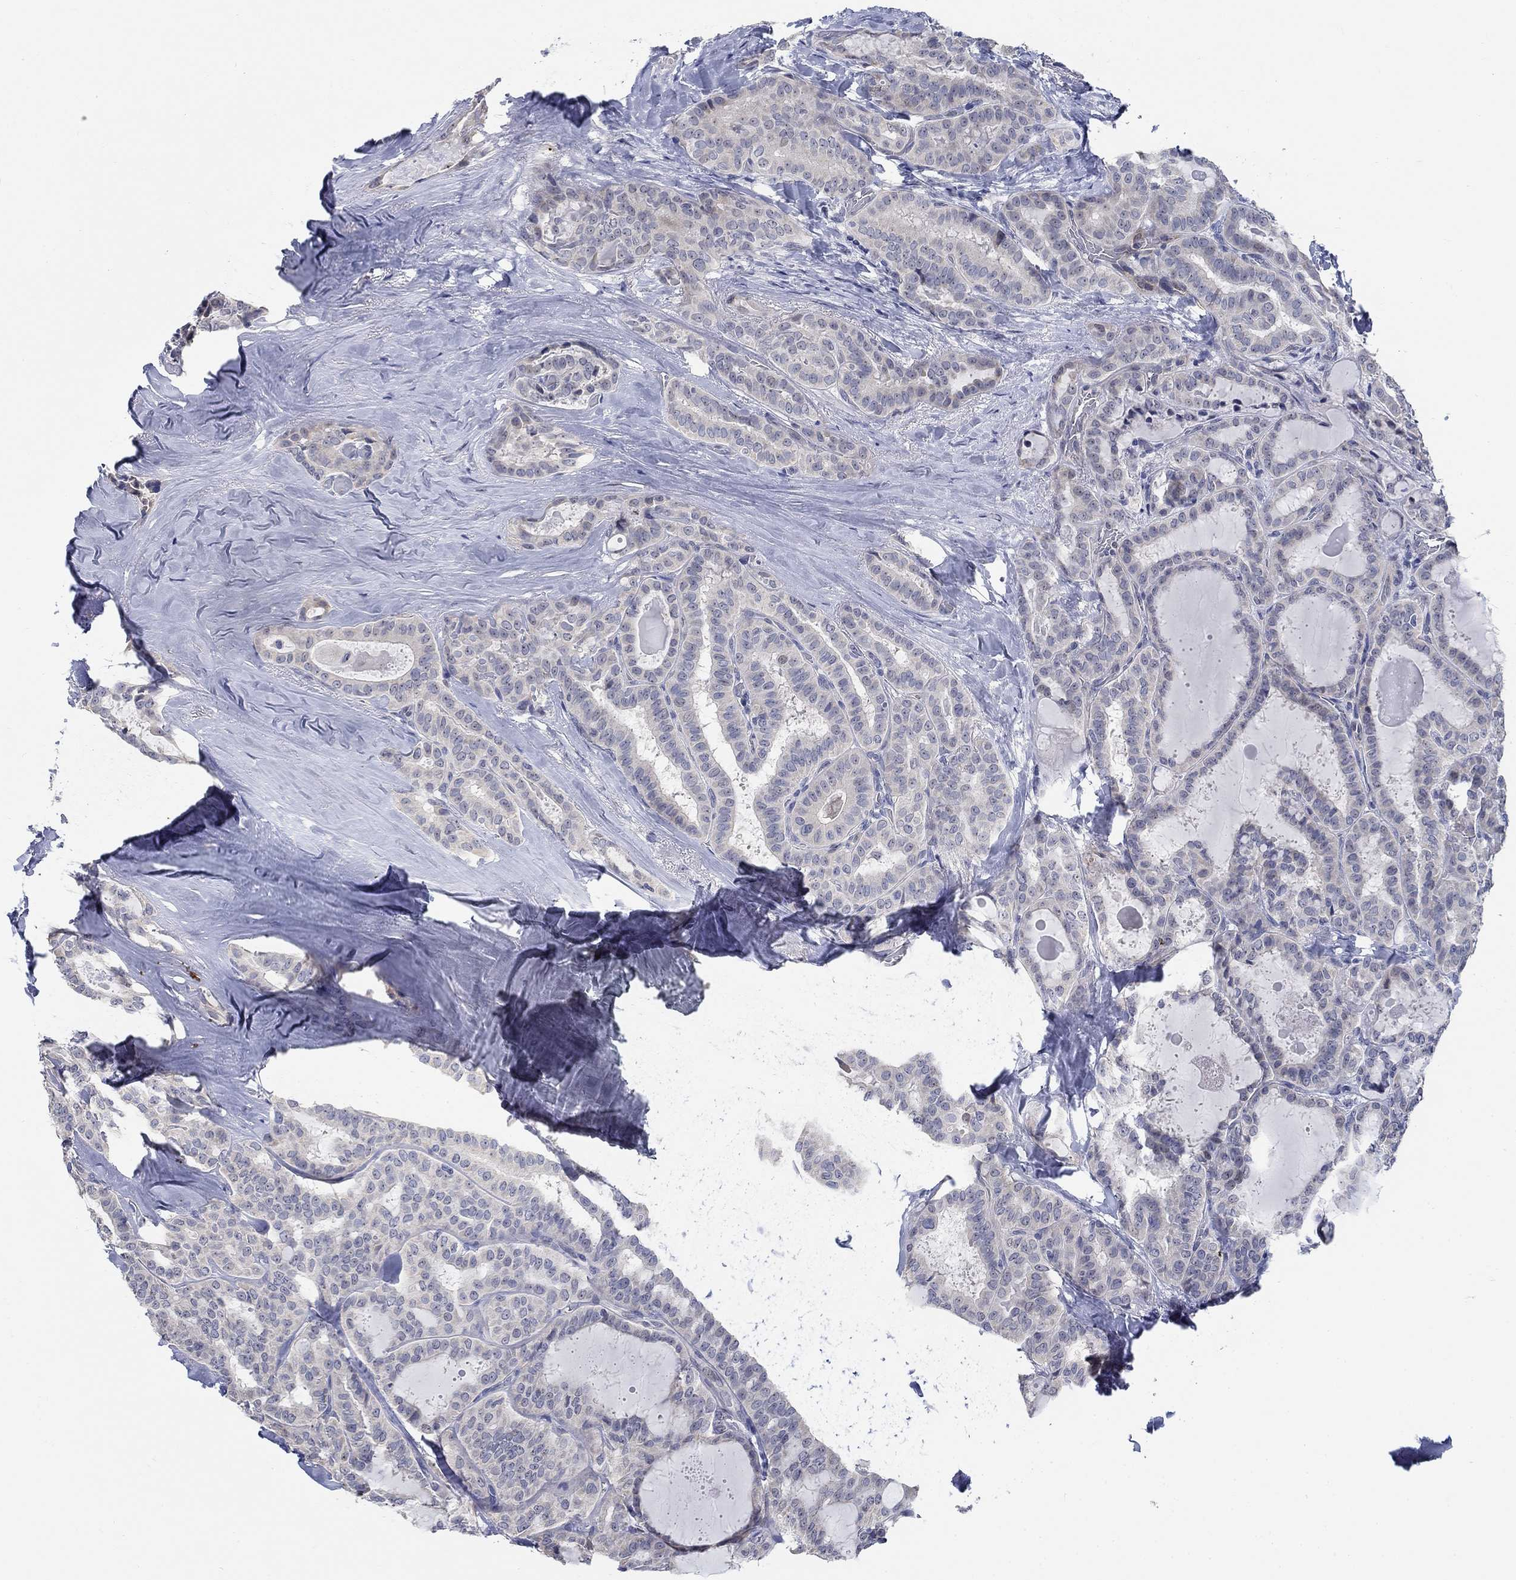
{"staining": {"intensity": "weak", "quantity": "25%-75%", "location": "cytoplasmic/membranous"}, "tissue": "thyroid cancer", "cell_type": "Tumor cells", "image_type": "cancer", "snomed": [{"axis": "morphology", "description": "Papillary adenocarcinoma, NOS"}, {"axis": "topography", "description": "Thyroid gland"}], "caption": "A high-resolution photomicrograph shows immunohistochemistry (IHC) staining of thyroid papillary adenocarcinoma, which reveals weak cytoplasmic/membranous staining in about 25%-75% of tumor cells.", "gene": "SMIM18", "patient": {"sex": "female", "age": 39}}